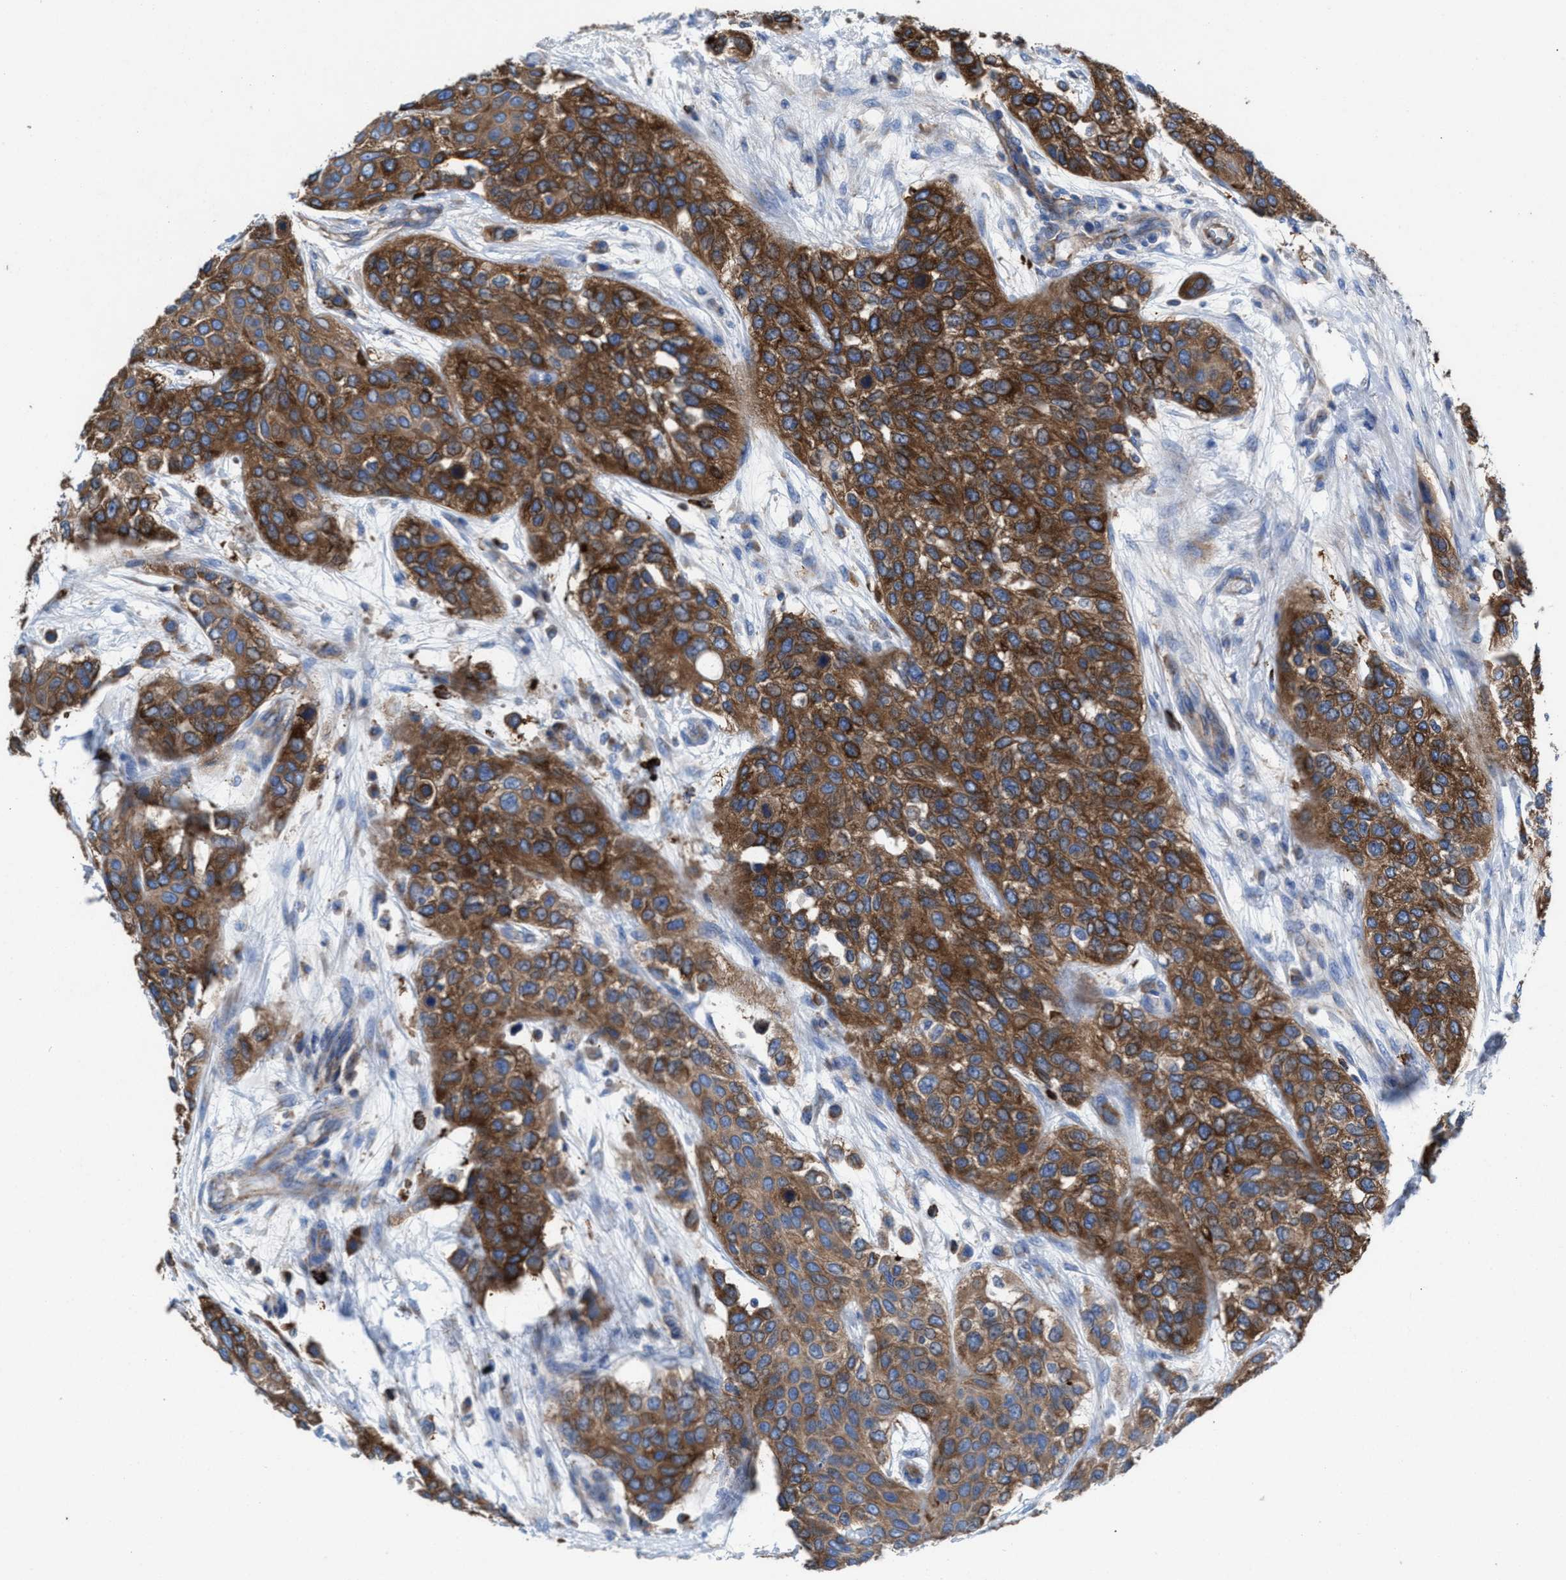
{"staining": {"intensity": "strong", "quantity": ">75%", "location": "cytoplasmic/membranous"}, "tissue": "urothelial cancer", "cell_type": "Tumor cells", "image_type": "cancer", "snomed": [{"axis": "morphology", "description": "Urothelial carcinoma, High grade"}, {"axis": "topography", "description": "Urinary bladder"}], "caption": "Immunohistochemistry (IHC) (DAB) staining of human urothelial carcinoma (high-grade) reveals strong cytoplasmic/membranous protein expression in about >75% of tumor cells. (brown staining indicates protein expression, while blue staining denotes nuclei).", "gene": "NYAP1", "patient": {"sex": "female", "age": 56}}